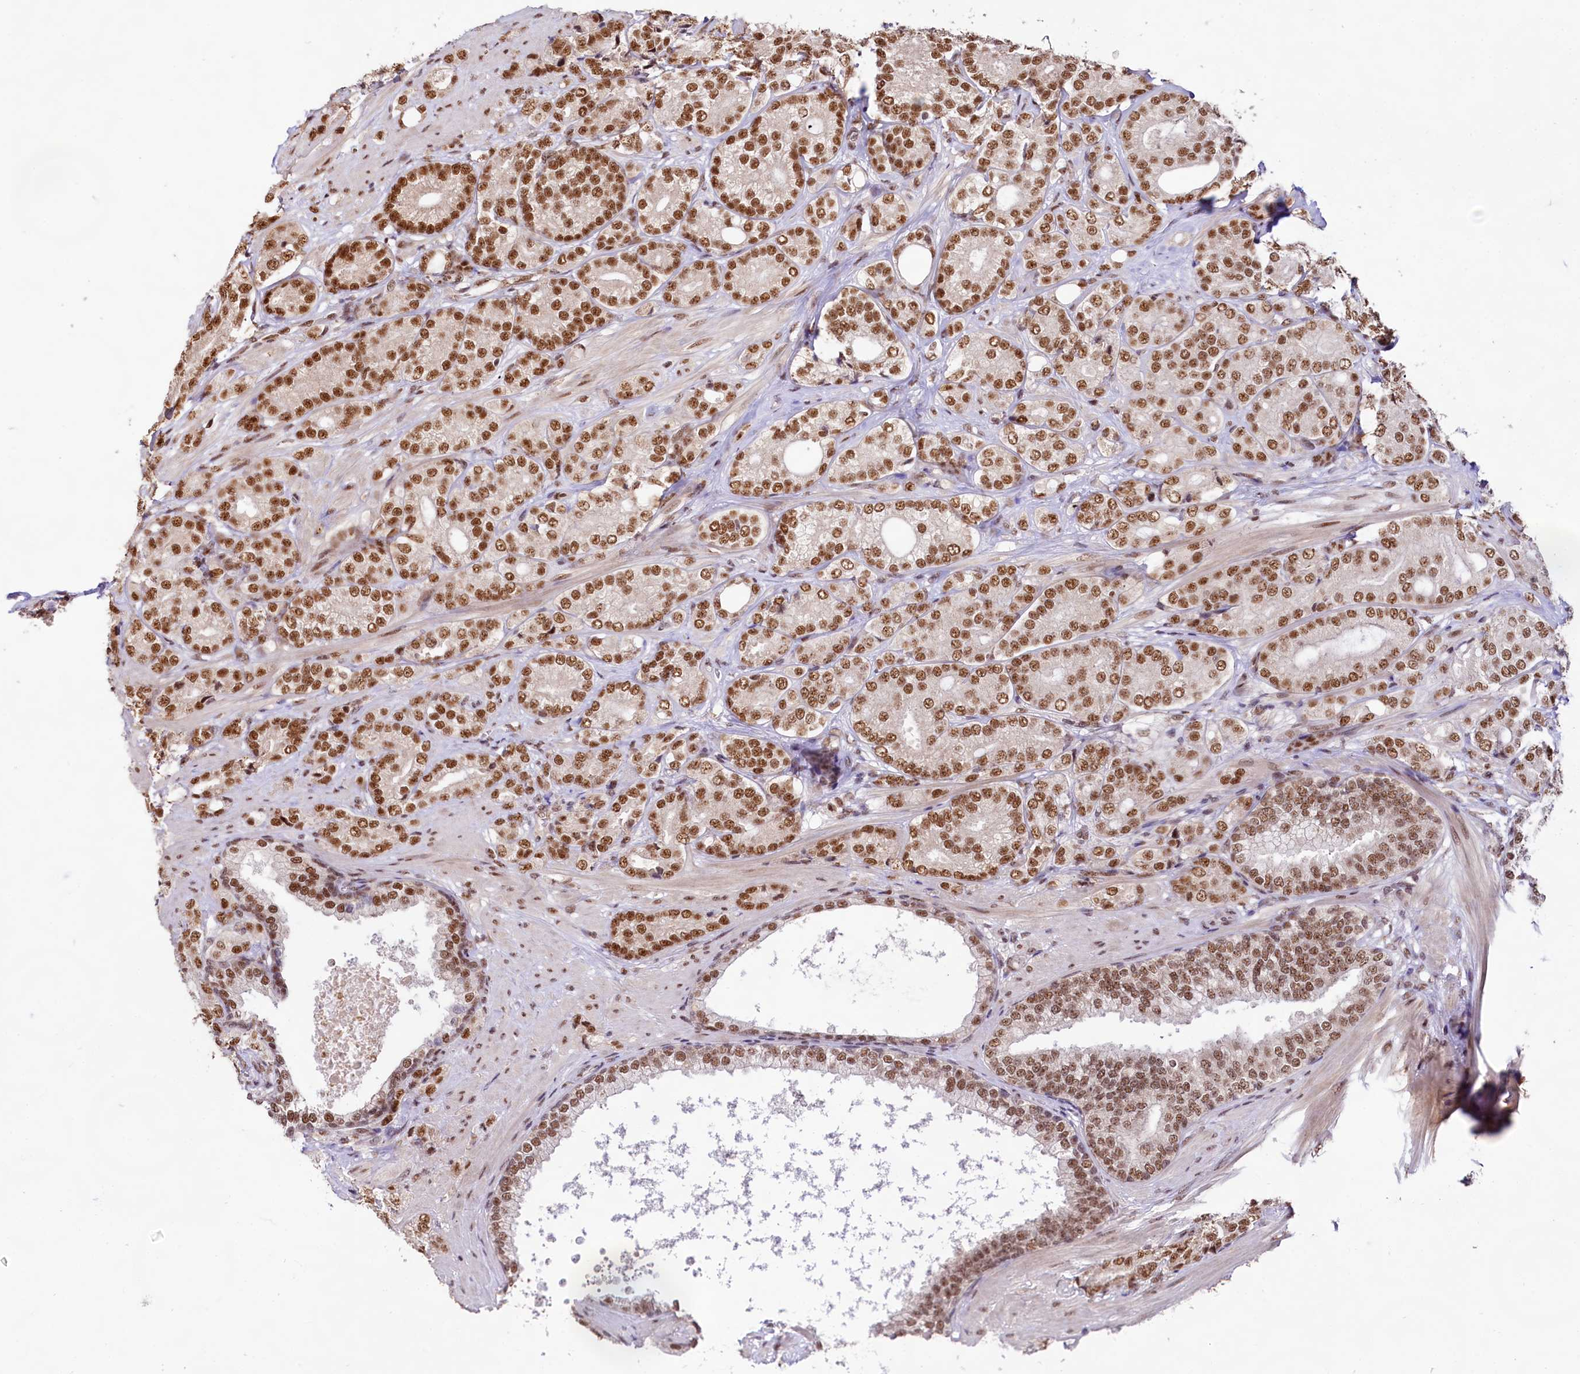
{"staining": {"intensity": "moderate", "quantity": ">75%", "location": "nuclear"}, "tissue": "prostate cancer", "cell_type": "Tumor cells", "image_type": "cancer", "snomed": [{"axis": "morphology", "description": "Adenocarcinoma, High grade"}, {"axis": "topography", "description": "Prostate"}], "caption": "Prostate cancer (high-grade adenocarcinoma) stained for a protein reveals moderate nuclear positivity in tumor cells.", "gene": "HIRA", "patient": {"sex": "male", "age": 60}}